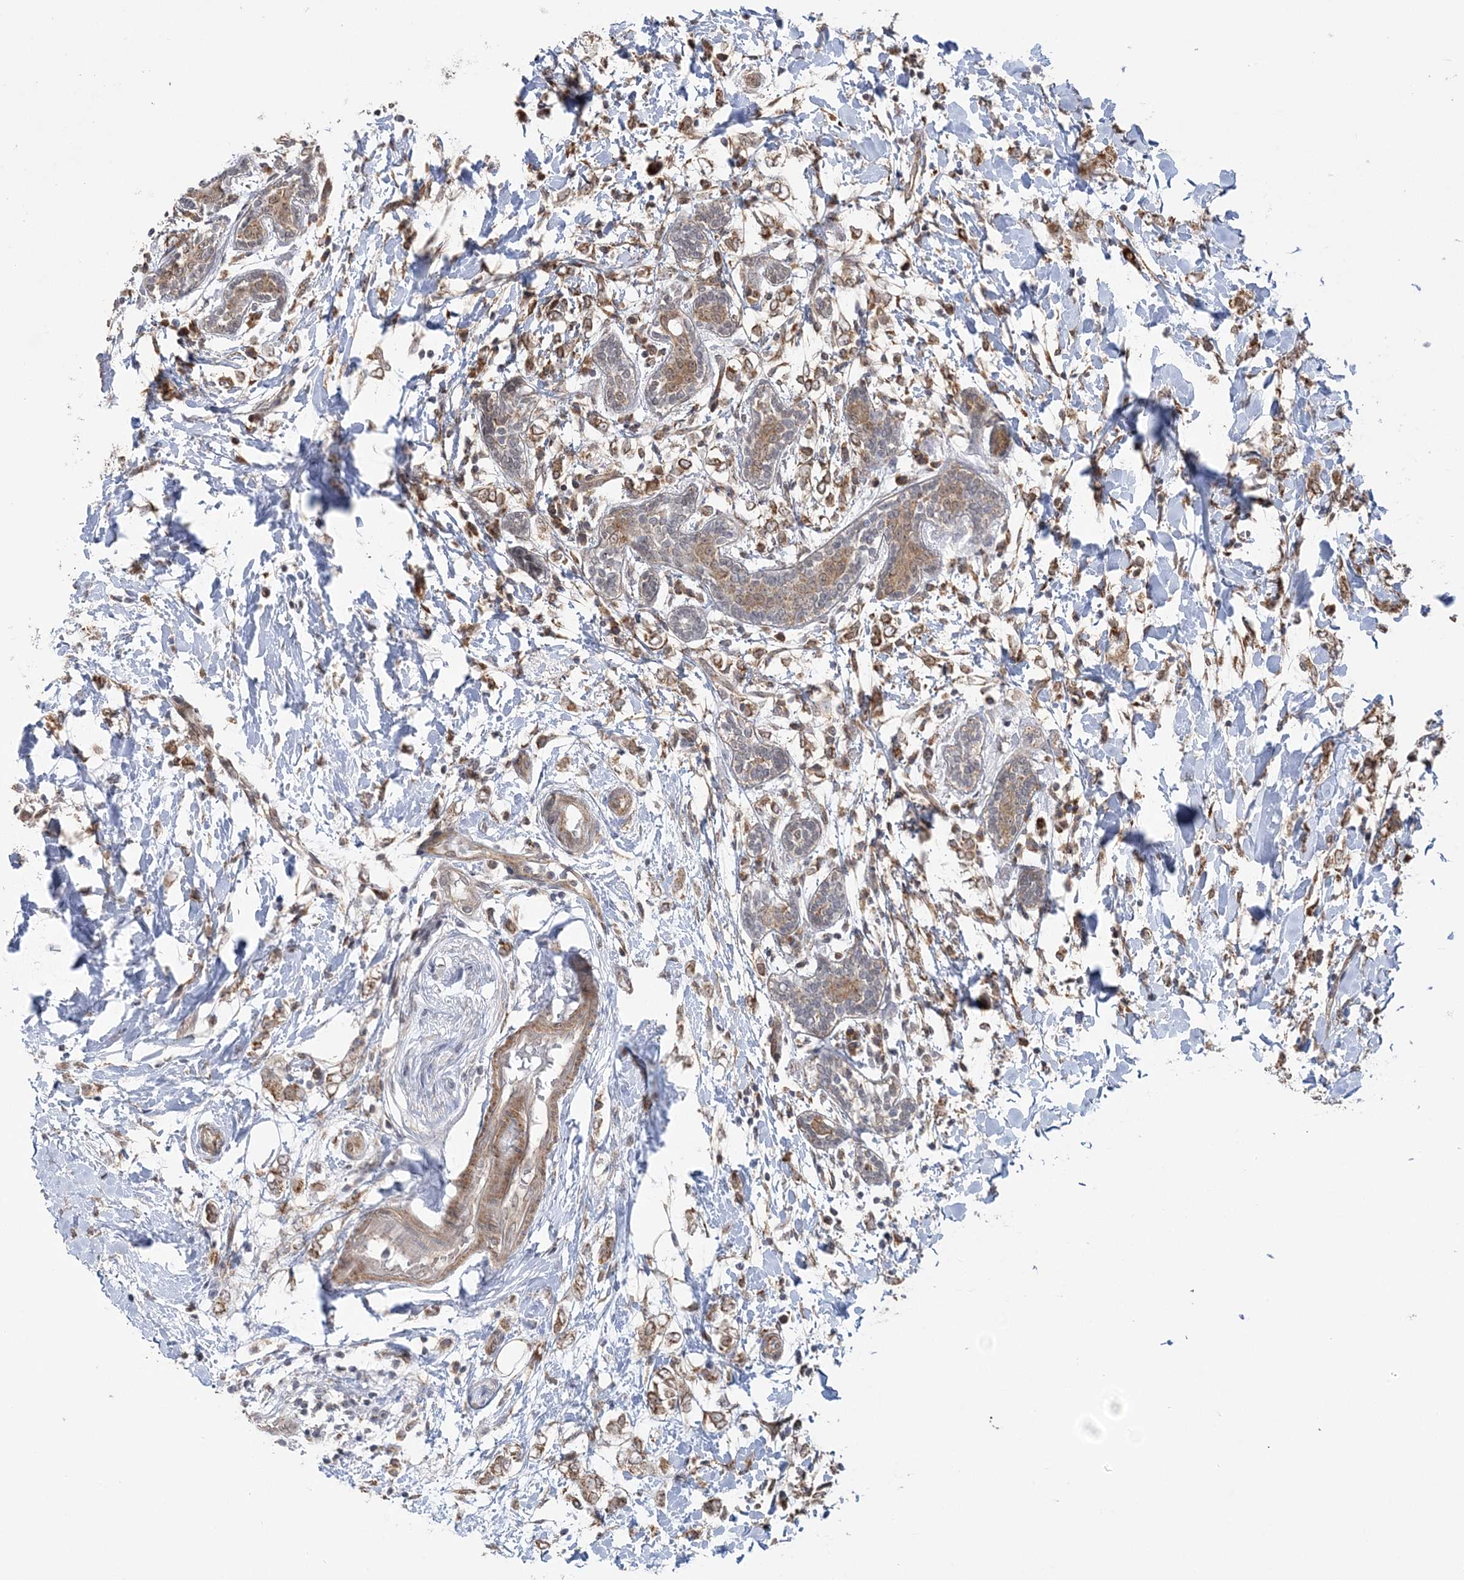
{"staining": {"intensity": "moderate", "quantity": ">75%", "location": "cytoplasmic/membranous"}, "tissue": "breast cancer", "cell_type": "Tumor cells", "image_type": "cancer", "snomed": [{"axis": "morphology", "description": "Normal tissue, NOS"}, {"axis": "morphology", "description": "Lobular carcinoma"}, {"axis": "topography", "description": "Breast"}], "caption": "Tumor cells show moderate cytoplasmic/membranous positivity in approximately >75% of cells in breast cancer (lobular carcinoma). (Stains: DAB (3,3'-diaminobenzidine) in brown, nuclei in blue, Microscopy: brightfield microscopy at high magnification).", "gene": "MRPL47", "patient": {"sex": "female", "age": 47}}